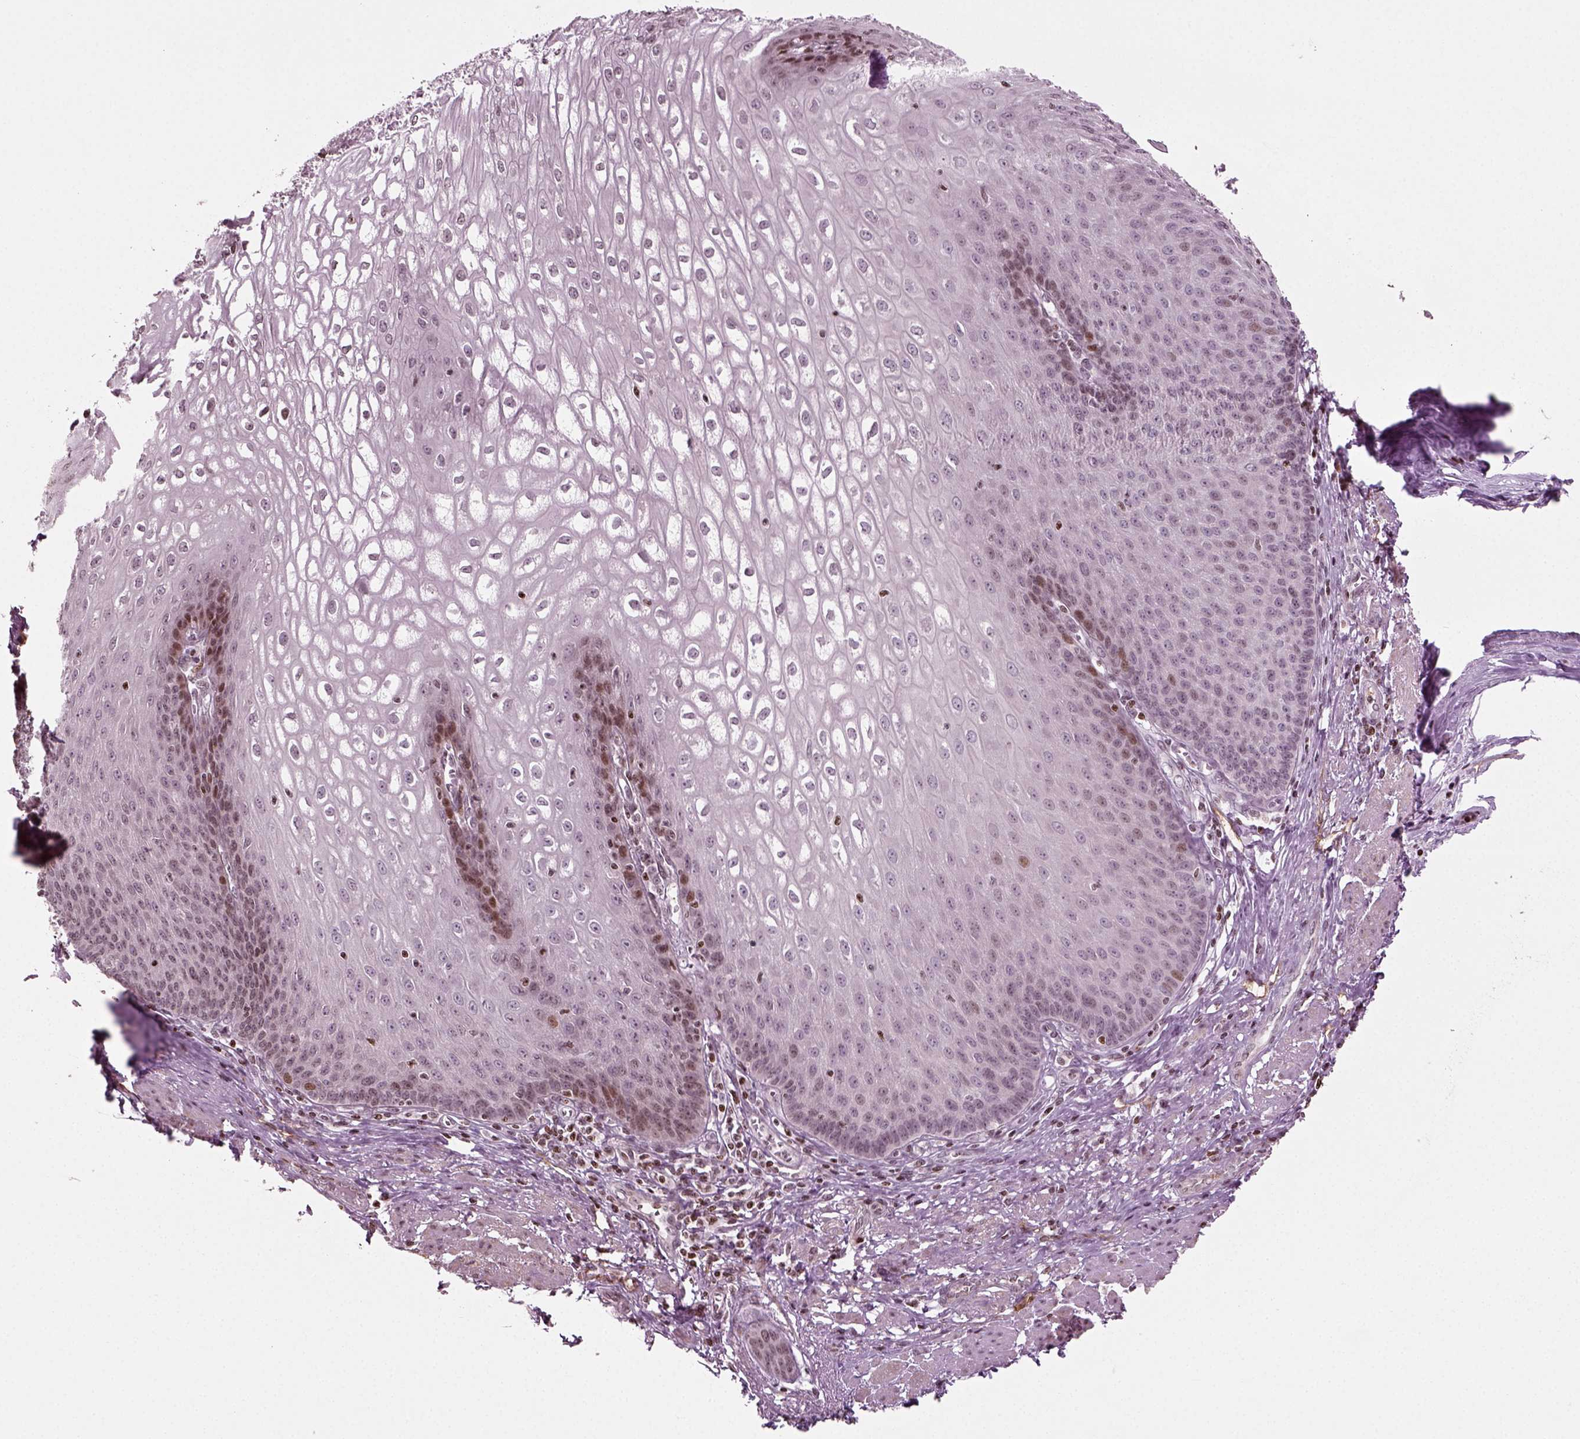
{"staining": {"intensity": "moderate", "quantity": "<25%", "location": "nuclear"}, "tissue": "esophagus", "cell_type": "Squamous epithelial cells", "image_type": "normal", "snomed": [{"axis": "morphology", "description": "Normal tissue, NOS"}, {"axis": "topography", "description": "Esophagus"}], "caption": "High-magnification brightfield microscopy of unremarkable esophagus stained with DAB (3,3'-diaminobenzidine) (brown) and counterstained with hematoxylin (blue). squamous epithelial cells exhibit moderate nuclear positivity is present in approximately<25% of cells. (Brightfield microscopy of DAB IHC at high magnification).", "gene": "HEYL", "patient": {"sex": "male", "age": 58}}